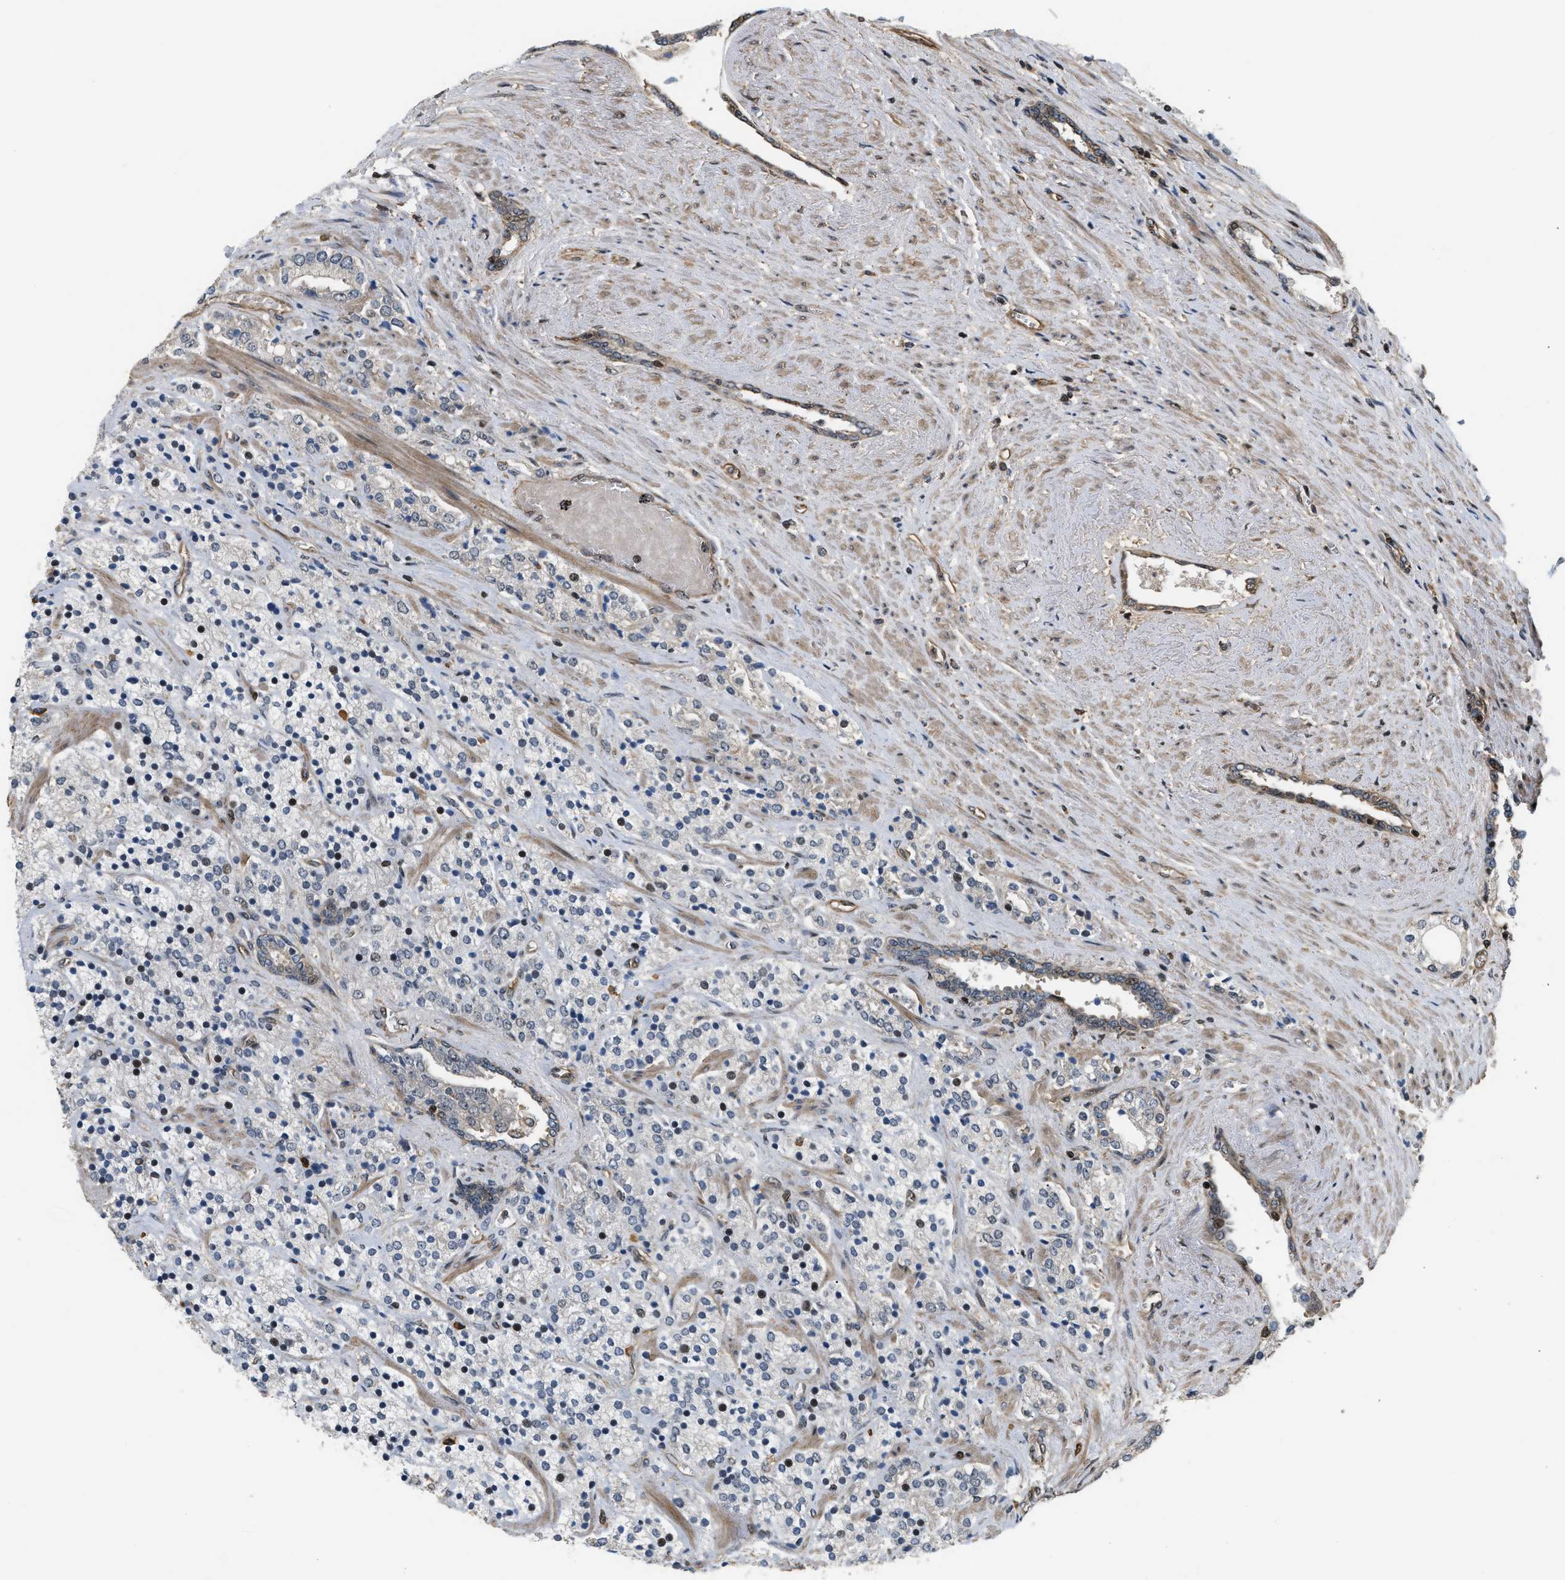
{"staining": {"intensity": "negative", "quantity": "none", "location": "none"}, "tissue": "prostate cancer", "cell_type": "Tumor cells", "image_type": "cancer", "snomed": [{"axis": "morphology", "description": "Adenocarcinoma, High grade"}, {"axis": "topography", "description": "Prostate"}], "caption": "The IHC micrograph has no significant expression in tumor cells of prostate cancer tissue.", "gene": "LTA4H", "patient": {"sex": "male", "age": 71}}